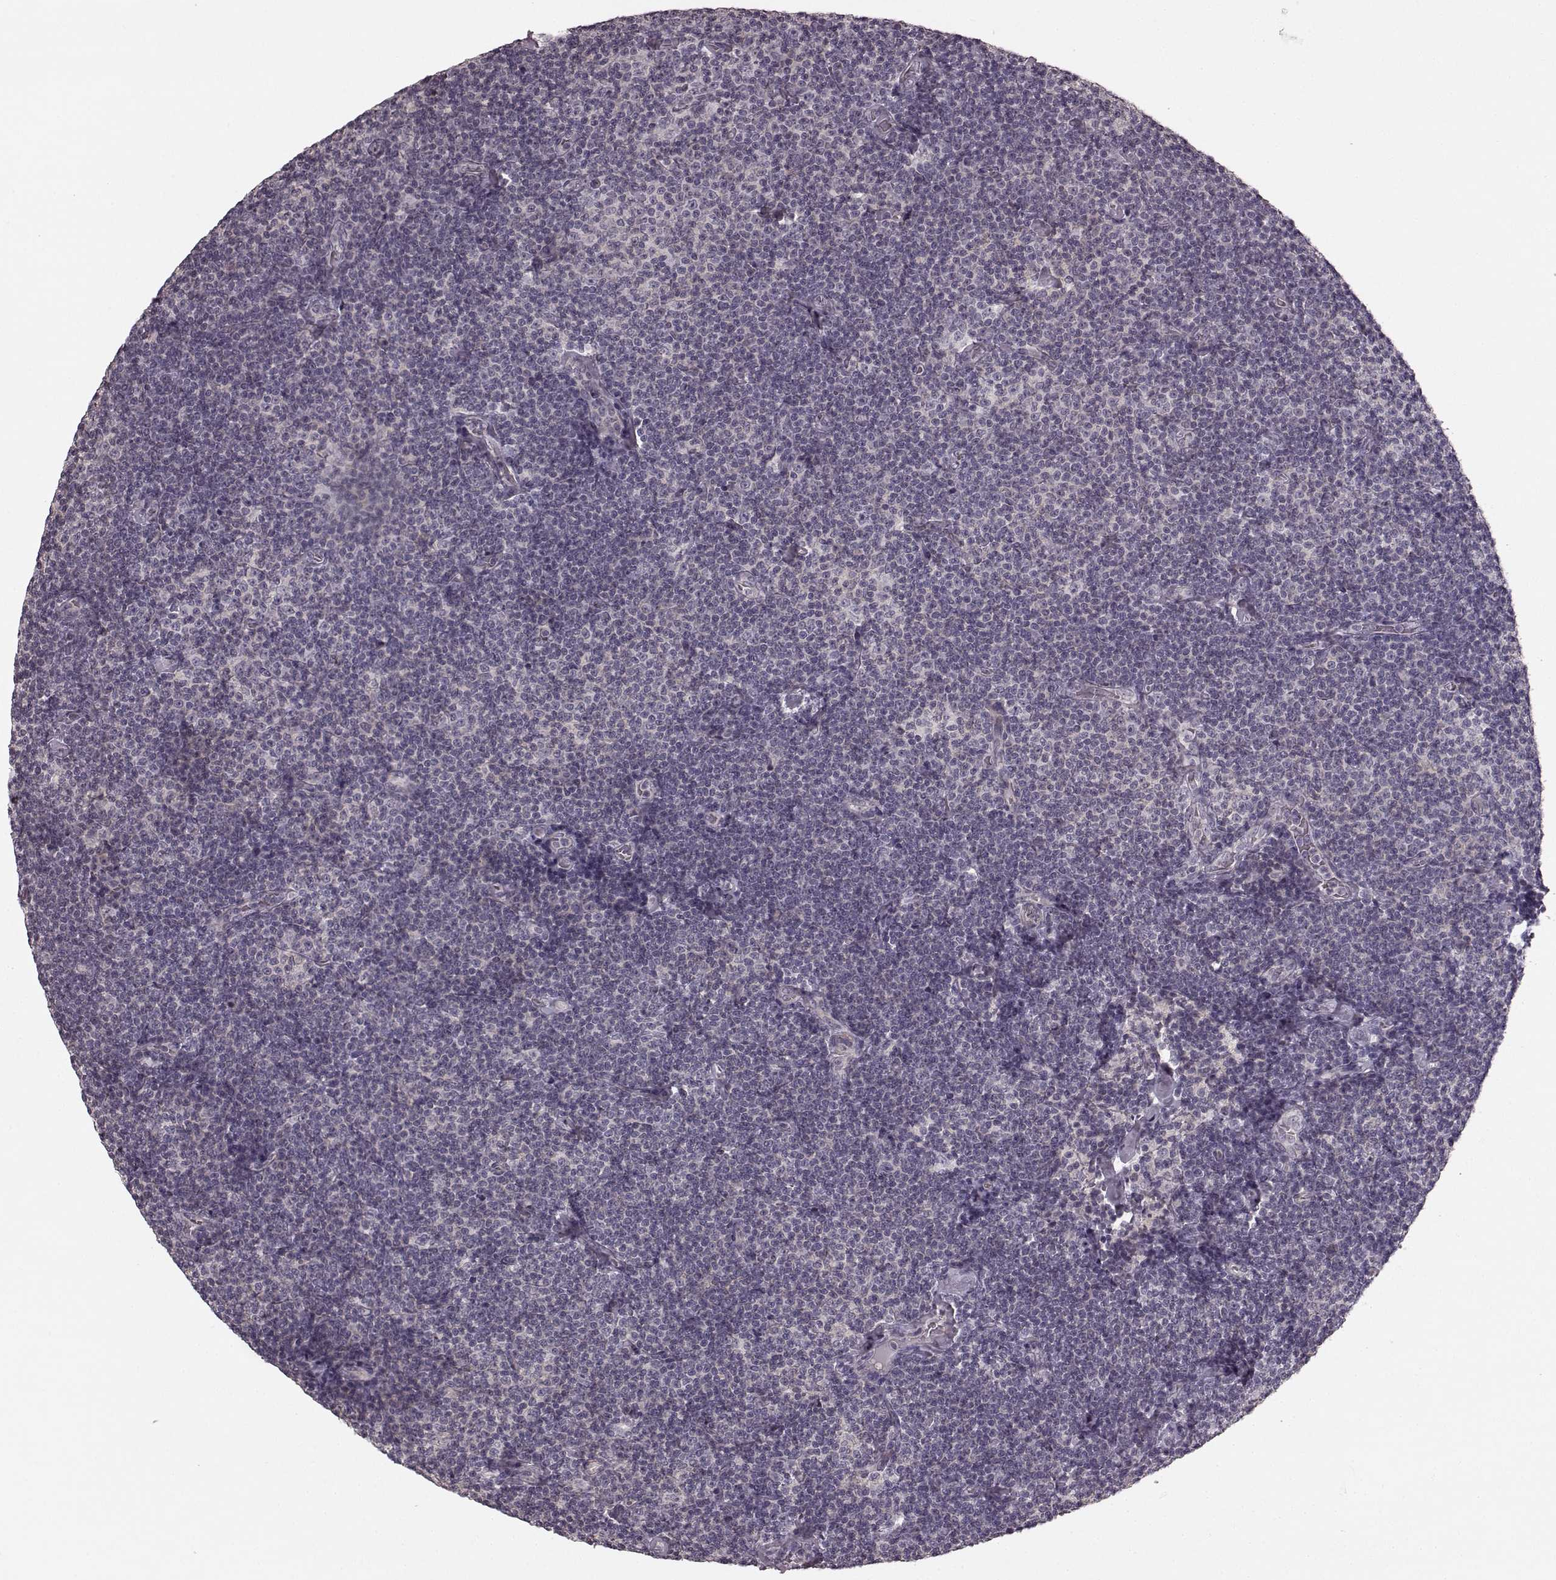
{"staining": {"intensity": "negative", "quantity": "none", "location": "none"}, "tissue": "lymphoma", "cell_type": "Tumor cells", "image_type": "cancer", "snomed": [{"axis": "morphology", "description": "Malignant lymphoma, non-Hodgkin's type, Low grade"}, {"axis": "topography", "description": "Lymph node"}], "caption": "There is no significant positivity in tumor cells of malignant lymphoma, non-Hodgkin's type (low-grade).", "gene": "PRKCE", "patient": {"sex": "male", "age": 81}}